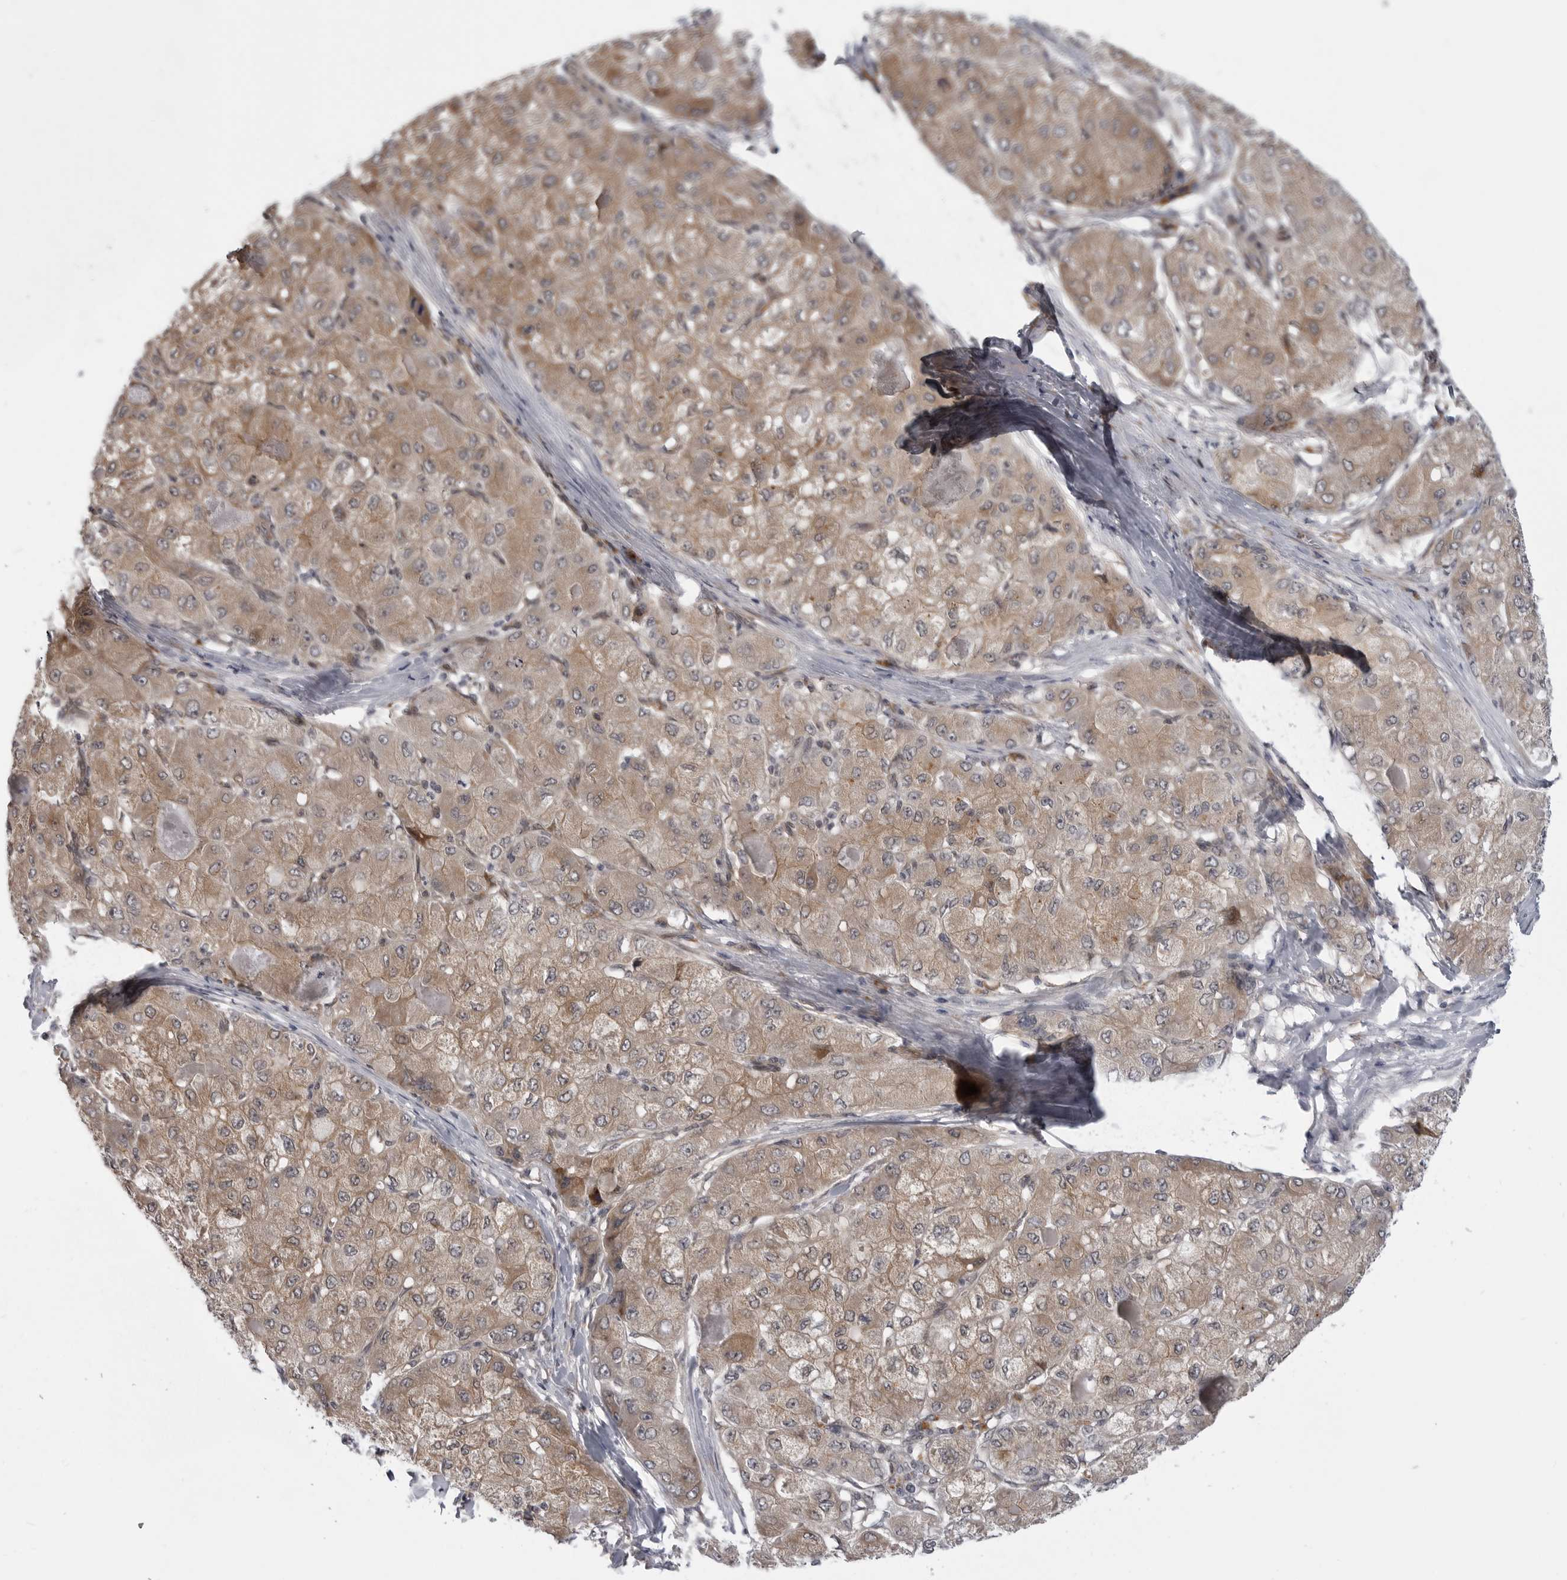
{"staining": {"intensity": "weak", "quantity": ">75%", "location": "cytoplasmic/membranous"}, "tissue": "liver cancer", "cell_type": "Tumor cells", "image_type": "cancer", "snomed": [{"axis": "morphology", "description": "Carcinoma, Hepatocellular, NOS"}, {"axis": "topography", "description": "Liver"}], "caption": "Human liver cancer stained with a protein marker demonstrates weak staining in tumor cells.", "gene": "LRRC45", "patient": {"sex": "male", "age": 80}}